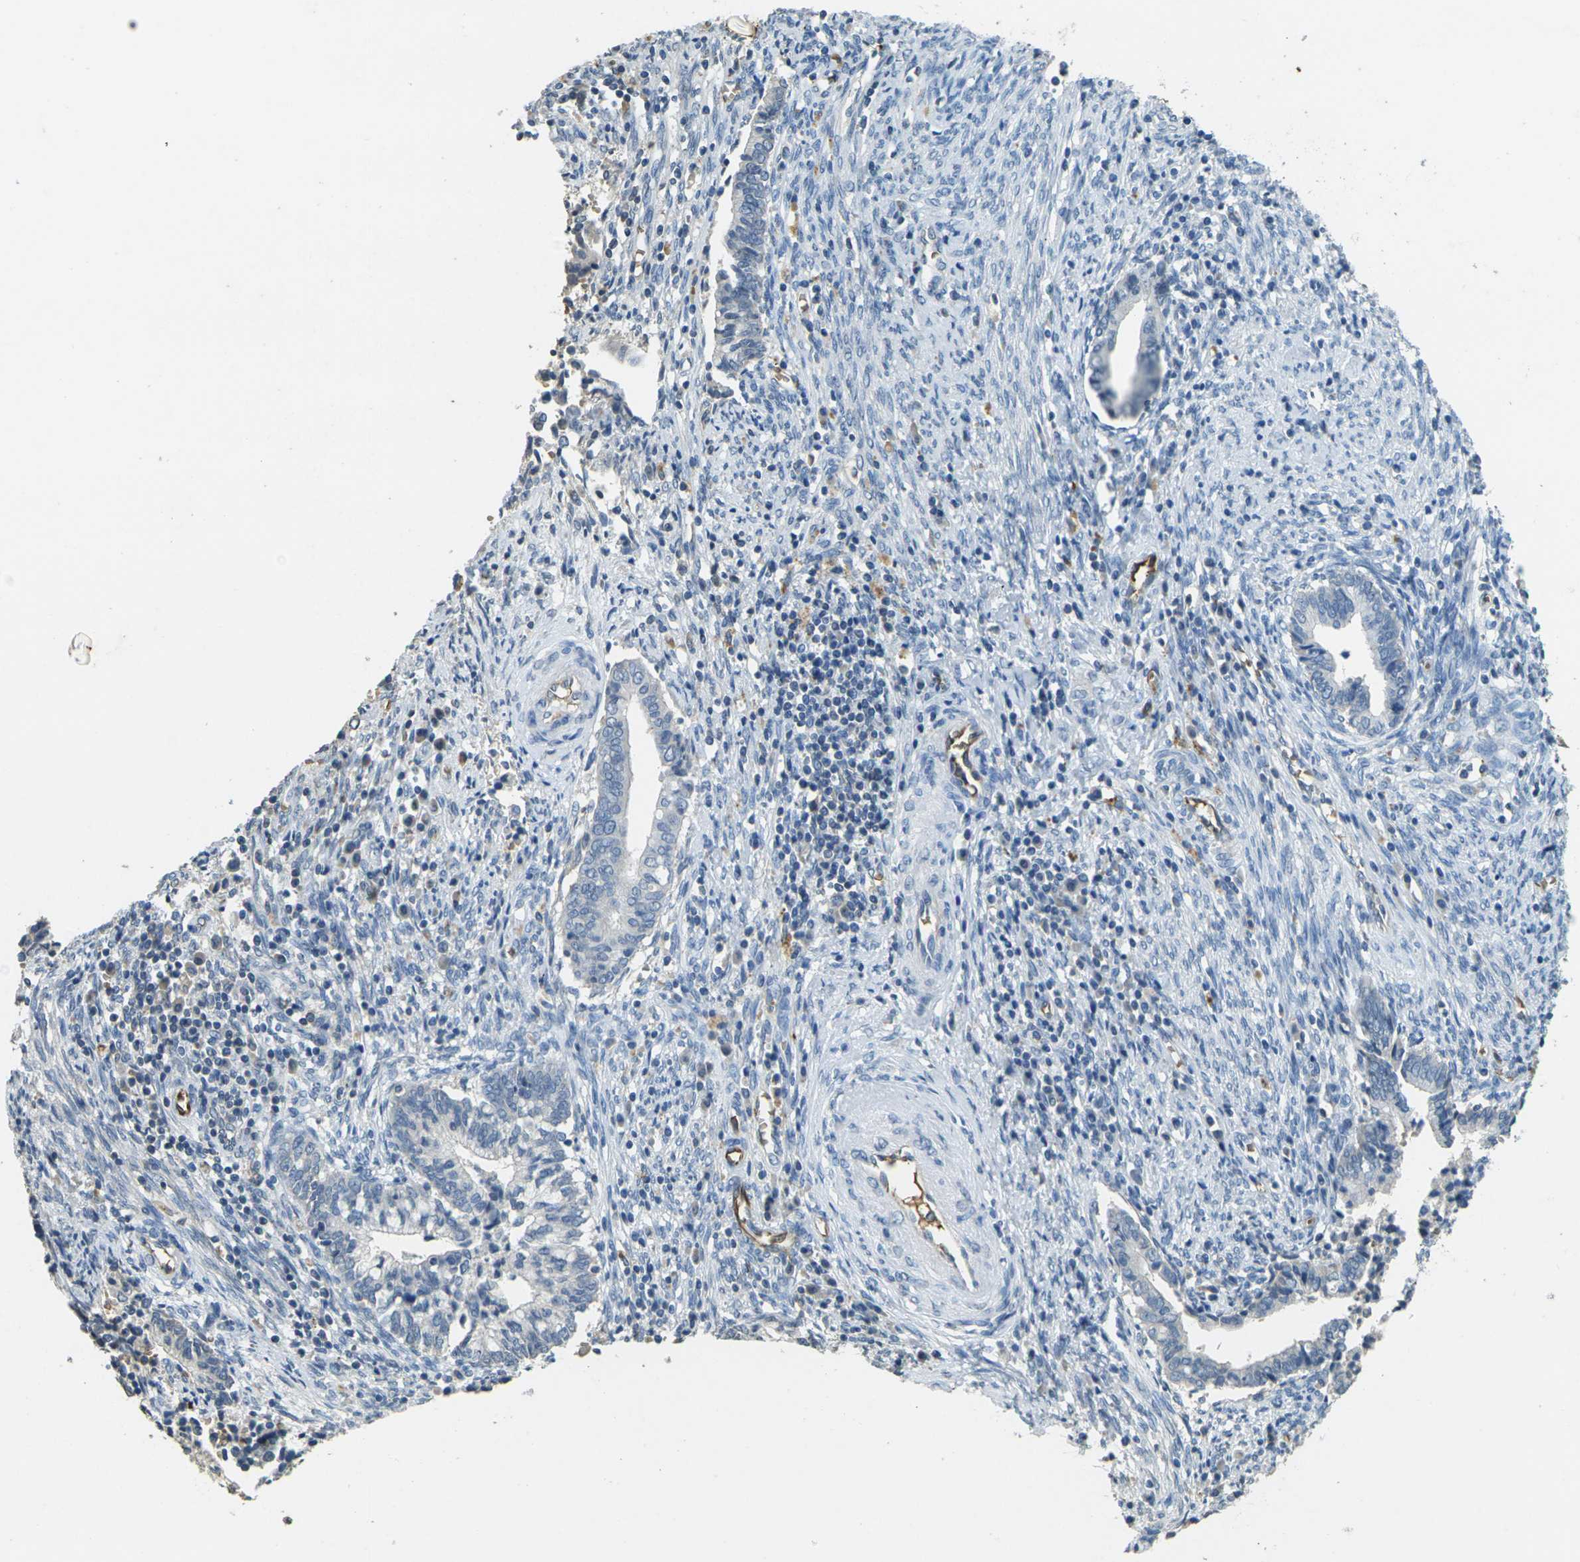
{"staining": {"intensity": "negative", "quantity": "none", "location": "none"}, "tissue": "cervical cancer", "cell_type": "Tumor cells", "image_type": "cancer", "snomed": [{"axis": "morphology", "description": "Adenocarcinoma, NOS"}, {"axis": "topography", "description": "Cervix"}], "caption": "This is an immunohistochemistry histopathology image of cervical cancer (adenocarcinoma). There is no expression in tumor cells.", "gene": "HBB", "patient": {"sex": "female", "age": 44}}